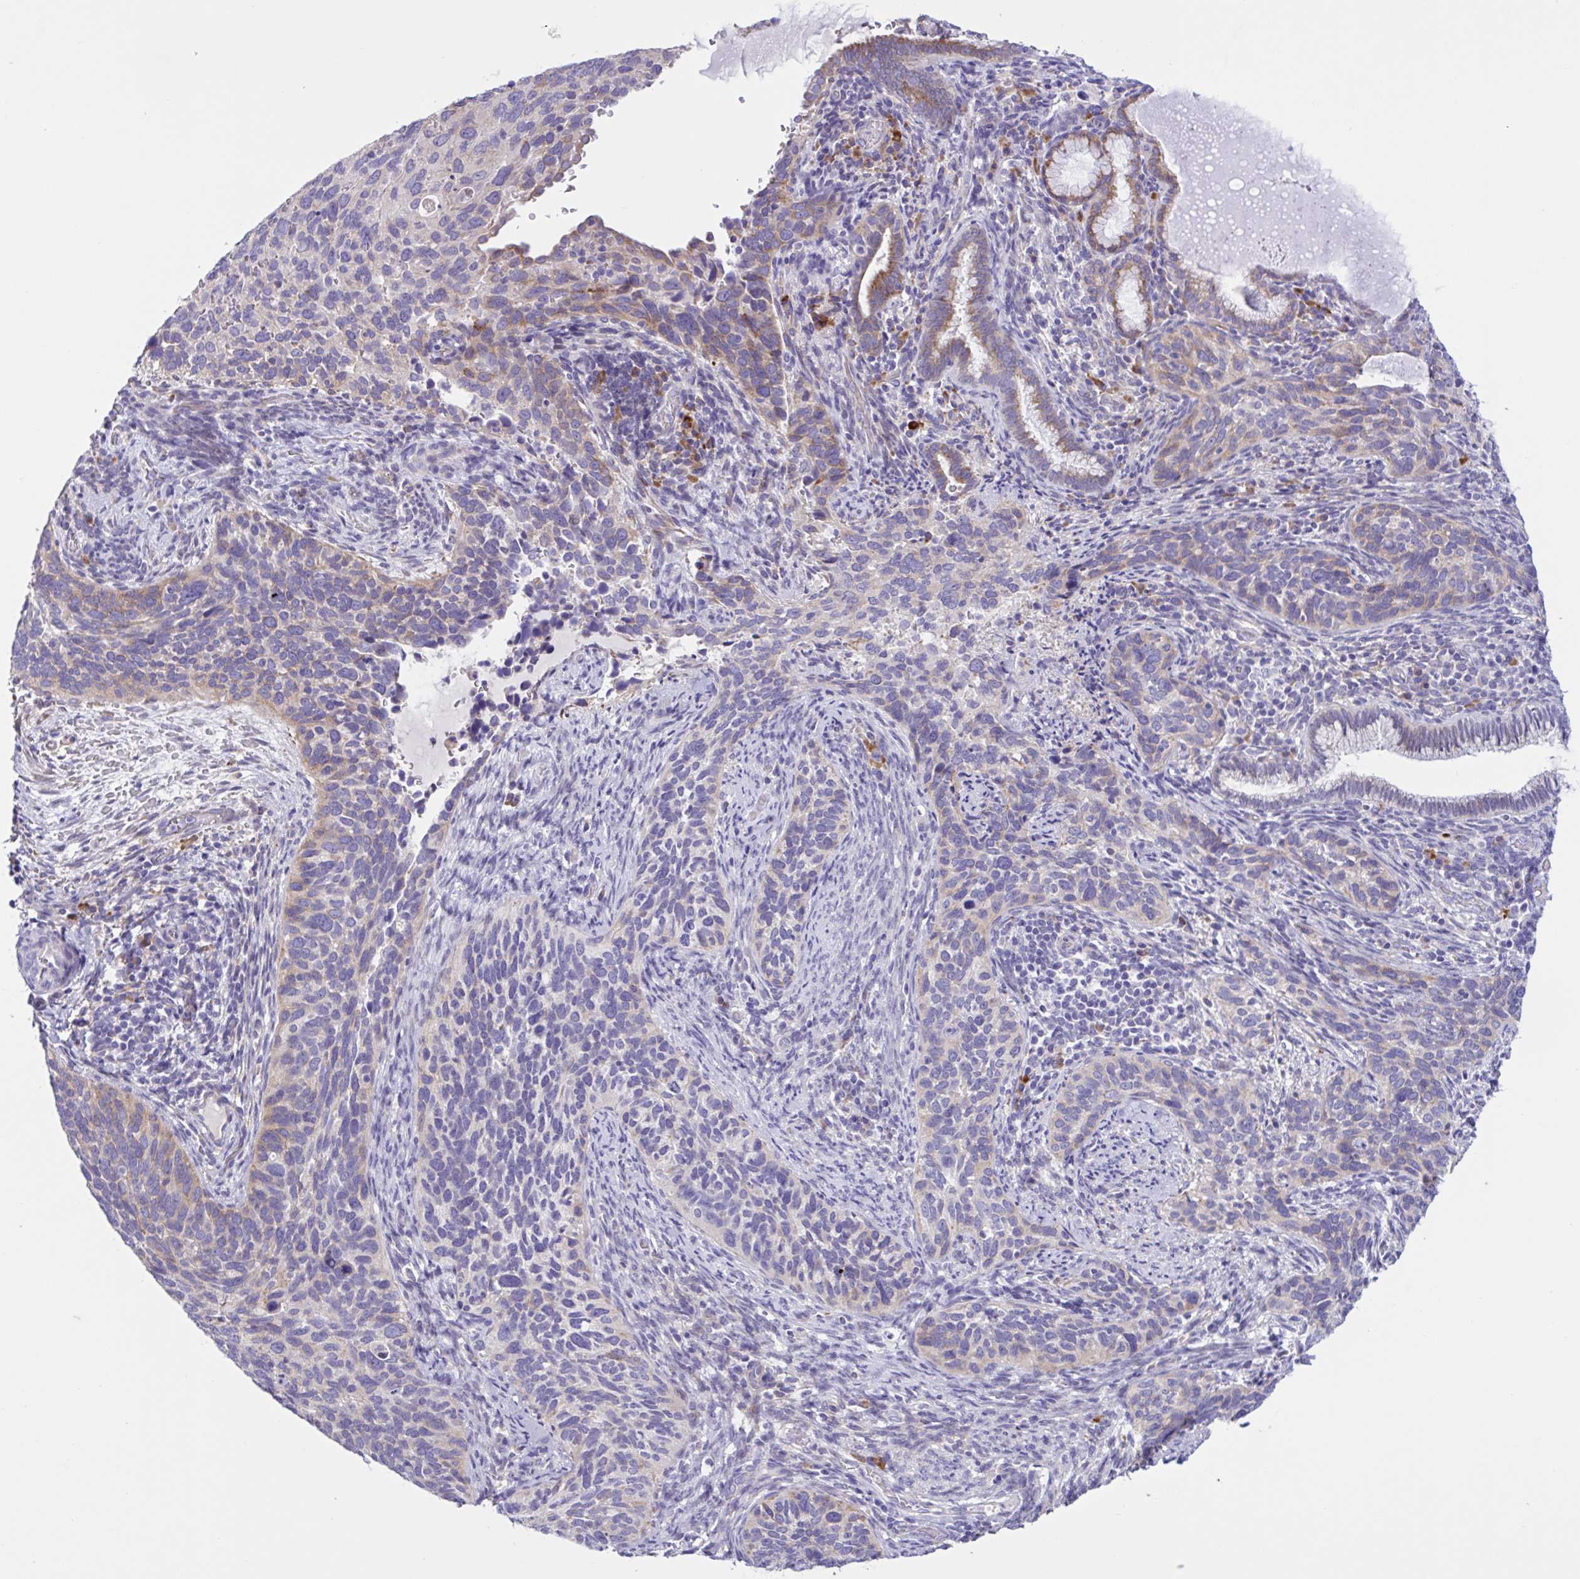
{"staining": {"intensity": "weak", "quantity": "<25%", "location": "cytoplasmic/membranous"}, "tissue": "cervical cancer", "cell_type": "Tumor cells", "image_type": "cancer", "snomed": [{"axis": "morphology", "description": "Squamous cell carcinoma, NOS"}, {"axis": "topography", "description": "Cervix"}], "caption": "High power microscopy photomicrograph of an immunohistochemistry (IHC) image of cervical cancer (squamous cell carcinoma), revealing no significant expression in tumor cells.", "gene": "DSC3", "patient": {"sex": "female", "age": 51}}